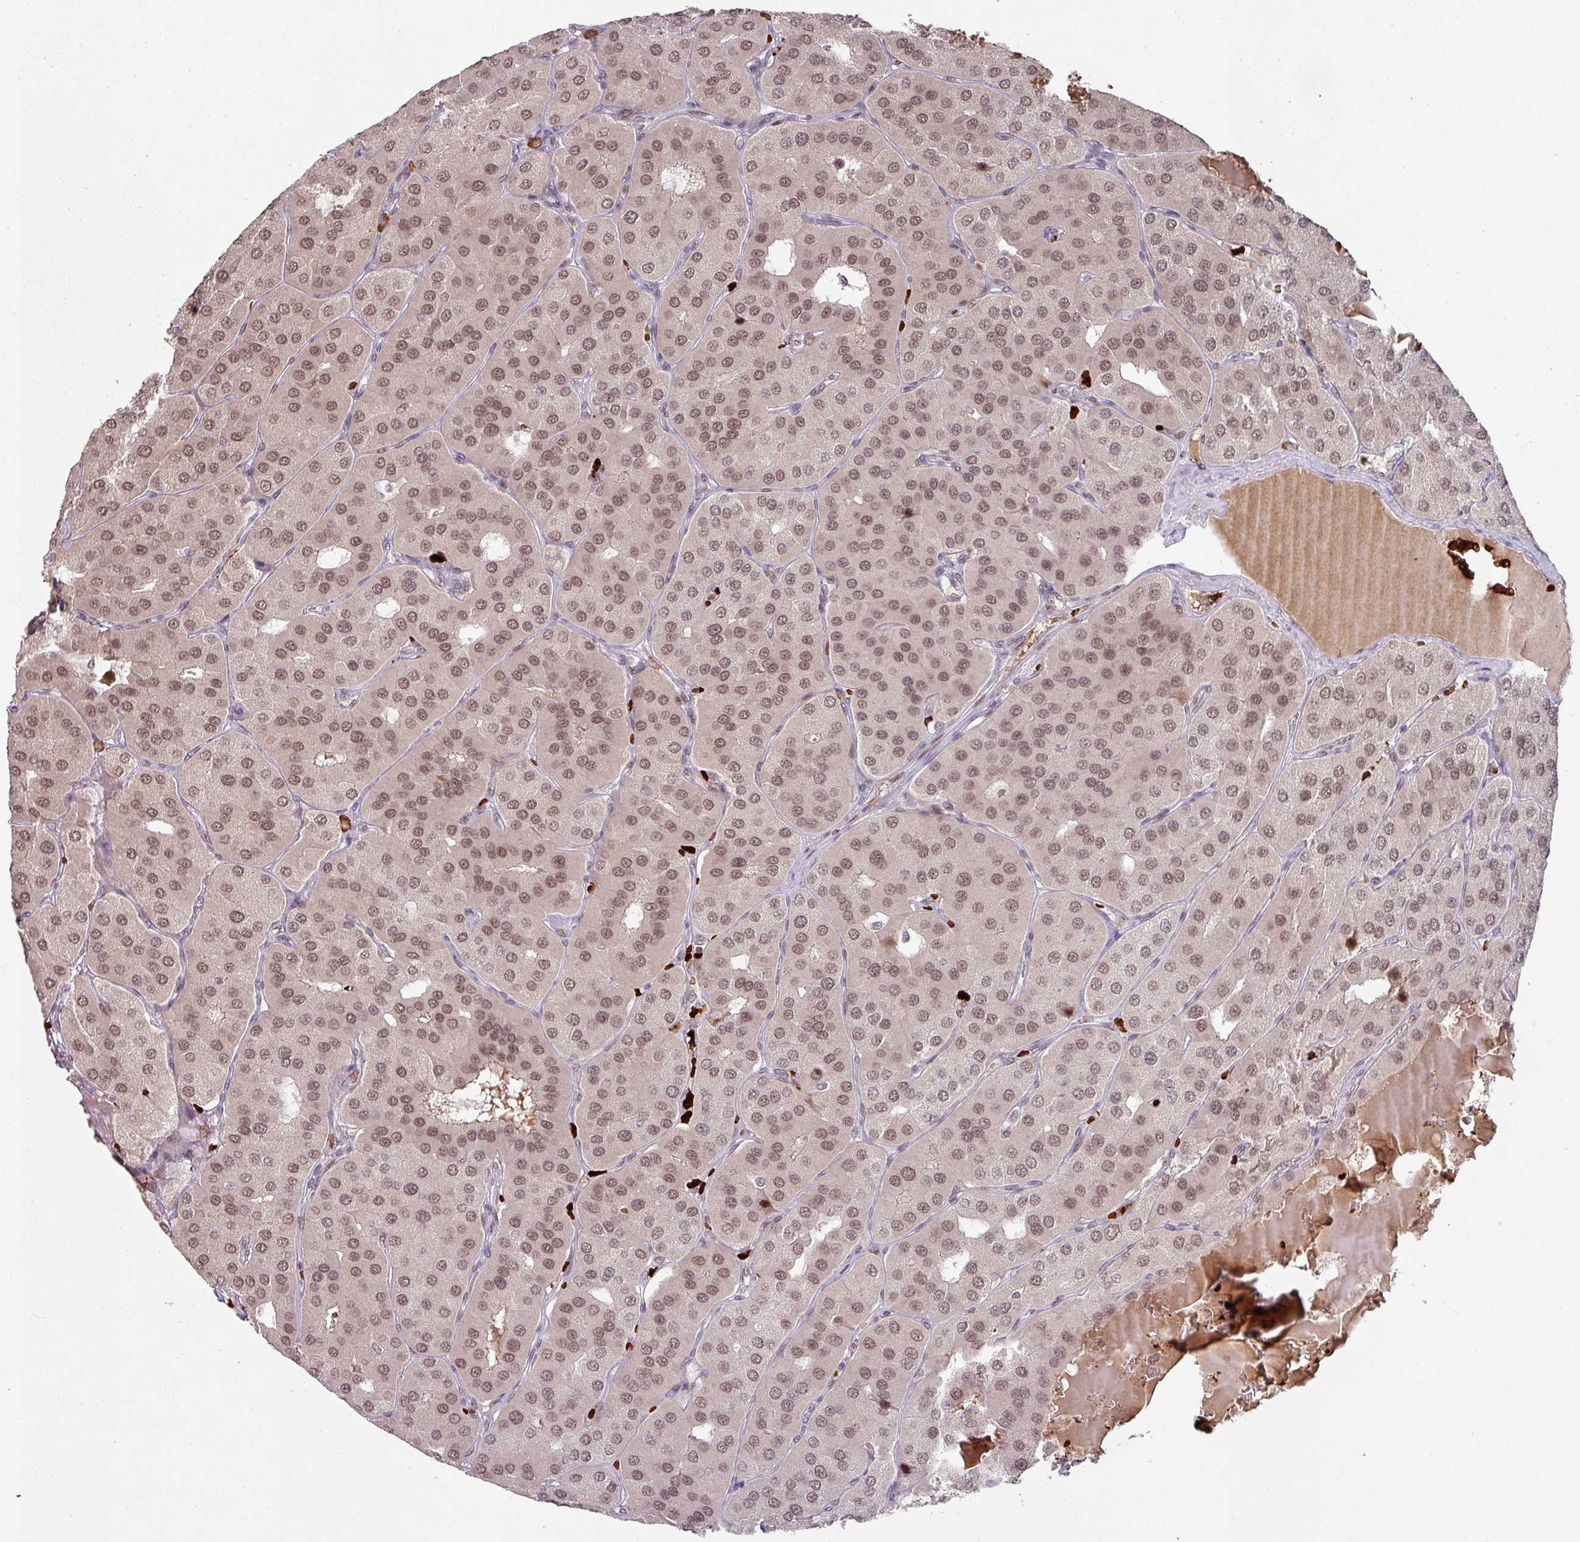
{"staining": {"intensity": "moderate", "quantity": ">75%", "location": "nuclear"}, "tissue": "parathyroid gland", "cell_type": "Glandular cells", "image_type": "normal", "snomed": [{"axis": "morphology", "description": "Normal tissue, NOS"}, {"axis": "morphology", "description": "Adenoma, NOS"}, {"axis": "topography", "description": "Parathyroid gland"}], "caption": "Immunohistochemistry (IHC) photomicrograph of benign parathyroid gland stained for a protein (brown), which demonstrates medium levels of moderate nuclear positivity in about >75% of glandular cells.", "gene": "NEIL1", "patient": {"sex": "female", "age": 86}}